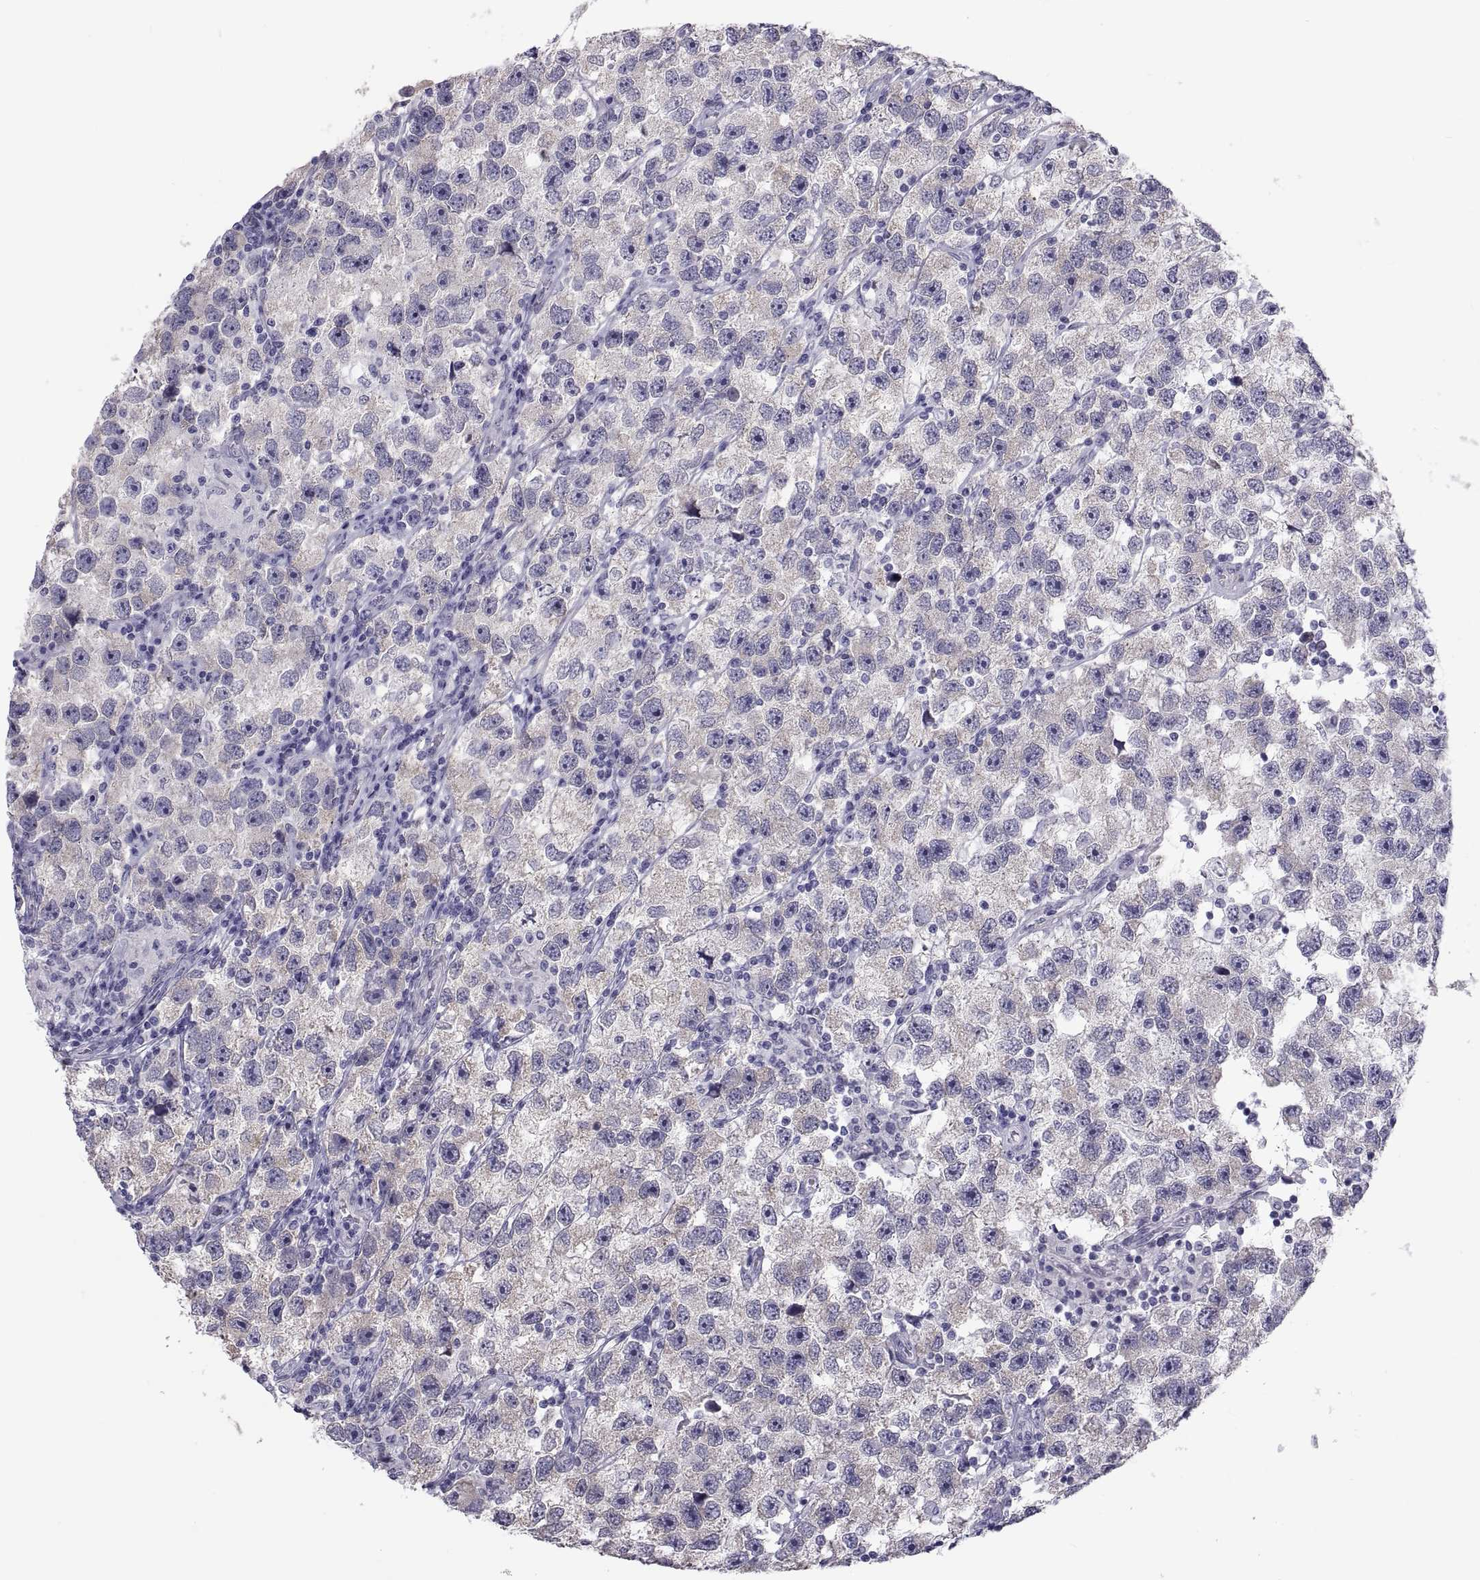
{"staining": {"intensity": "negative", "quantity": "none", "location": "none"}, "tissue": "testis cancer", "cell_type": "Tumor cells", "image_type": "cancer", "snomed": [{"axis": "morphology", "description": "Seminoma, NOS"}, {"axis": "topography", "description": "Testis"}], "caption": "Seminoma (testis) was stained to show a protein in brown. There is no significant staining in tumor cells.", "gene": "MAGEB1", "patient": {"sex": "male", "age": 26}}